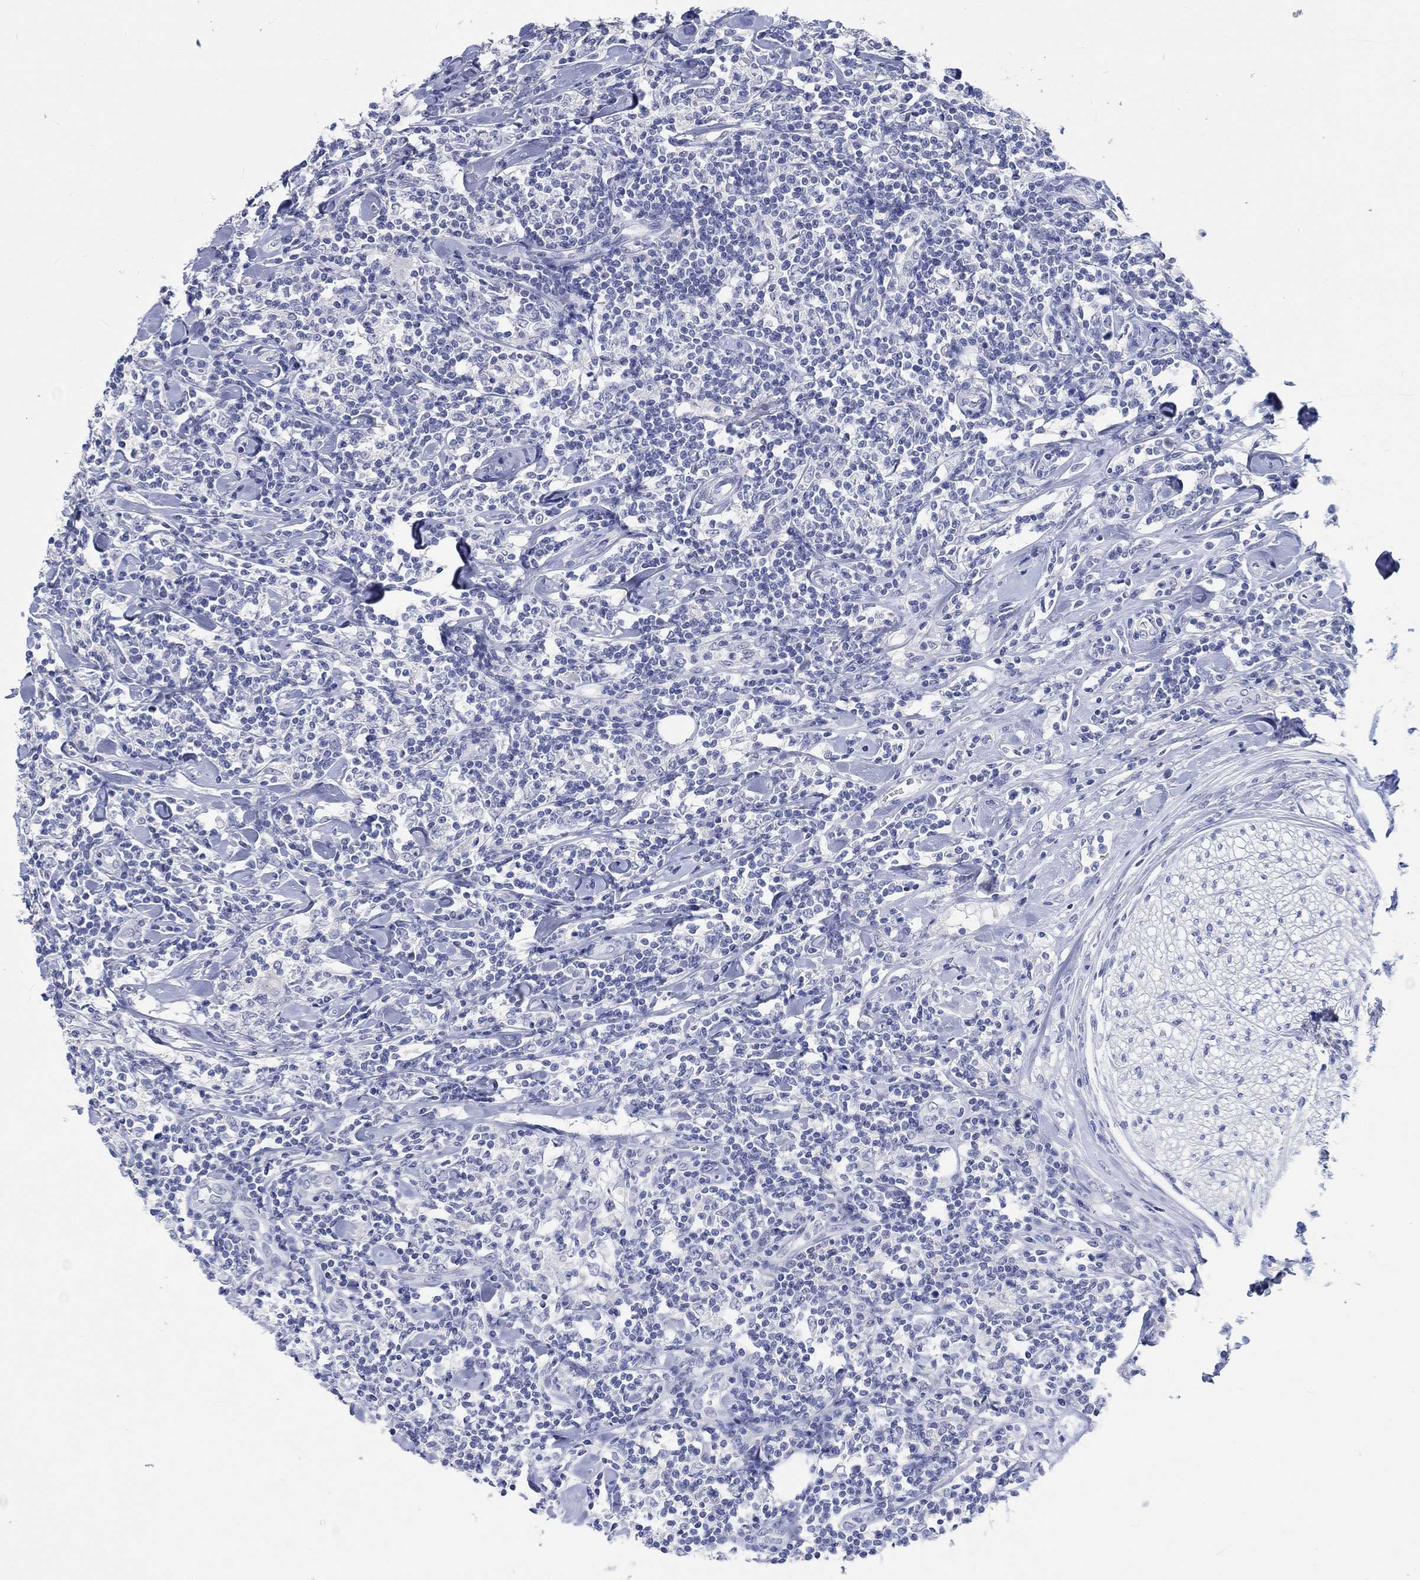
{"staining": {"intensity": "negative", "quantity": "none", "location": "none"}, "tissue": "lymphoma", "cell_type": "Tumor cells", "image_type": "cancer", "snomed": [{"axis": "morphology", "description": "Malignant lymphoma, non-Hodgkin's type, High grade"}, {"axis": "topography", "description": "Lymph node"}], "caption": "The photomicrograph shows no significant positivity in tumor cells of lymphoma.", "gene": "C4orf47", "patient": {"sex": "female", "age": 84}}